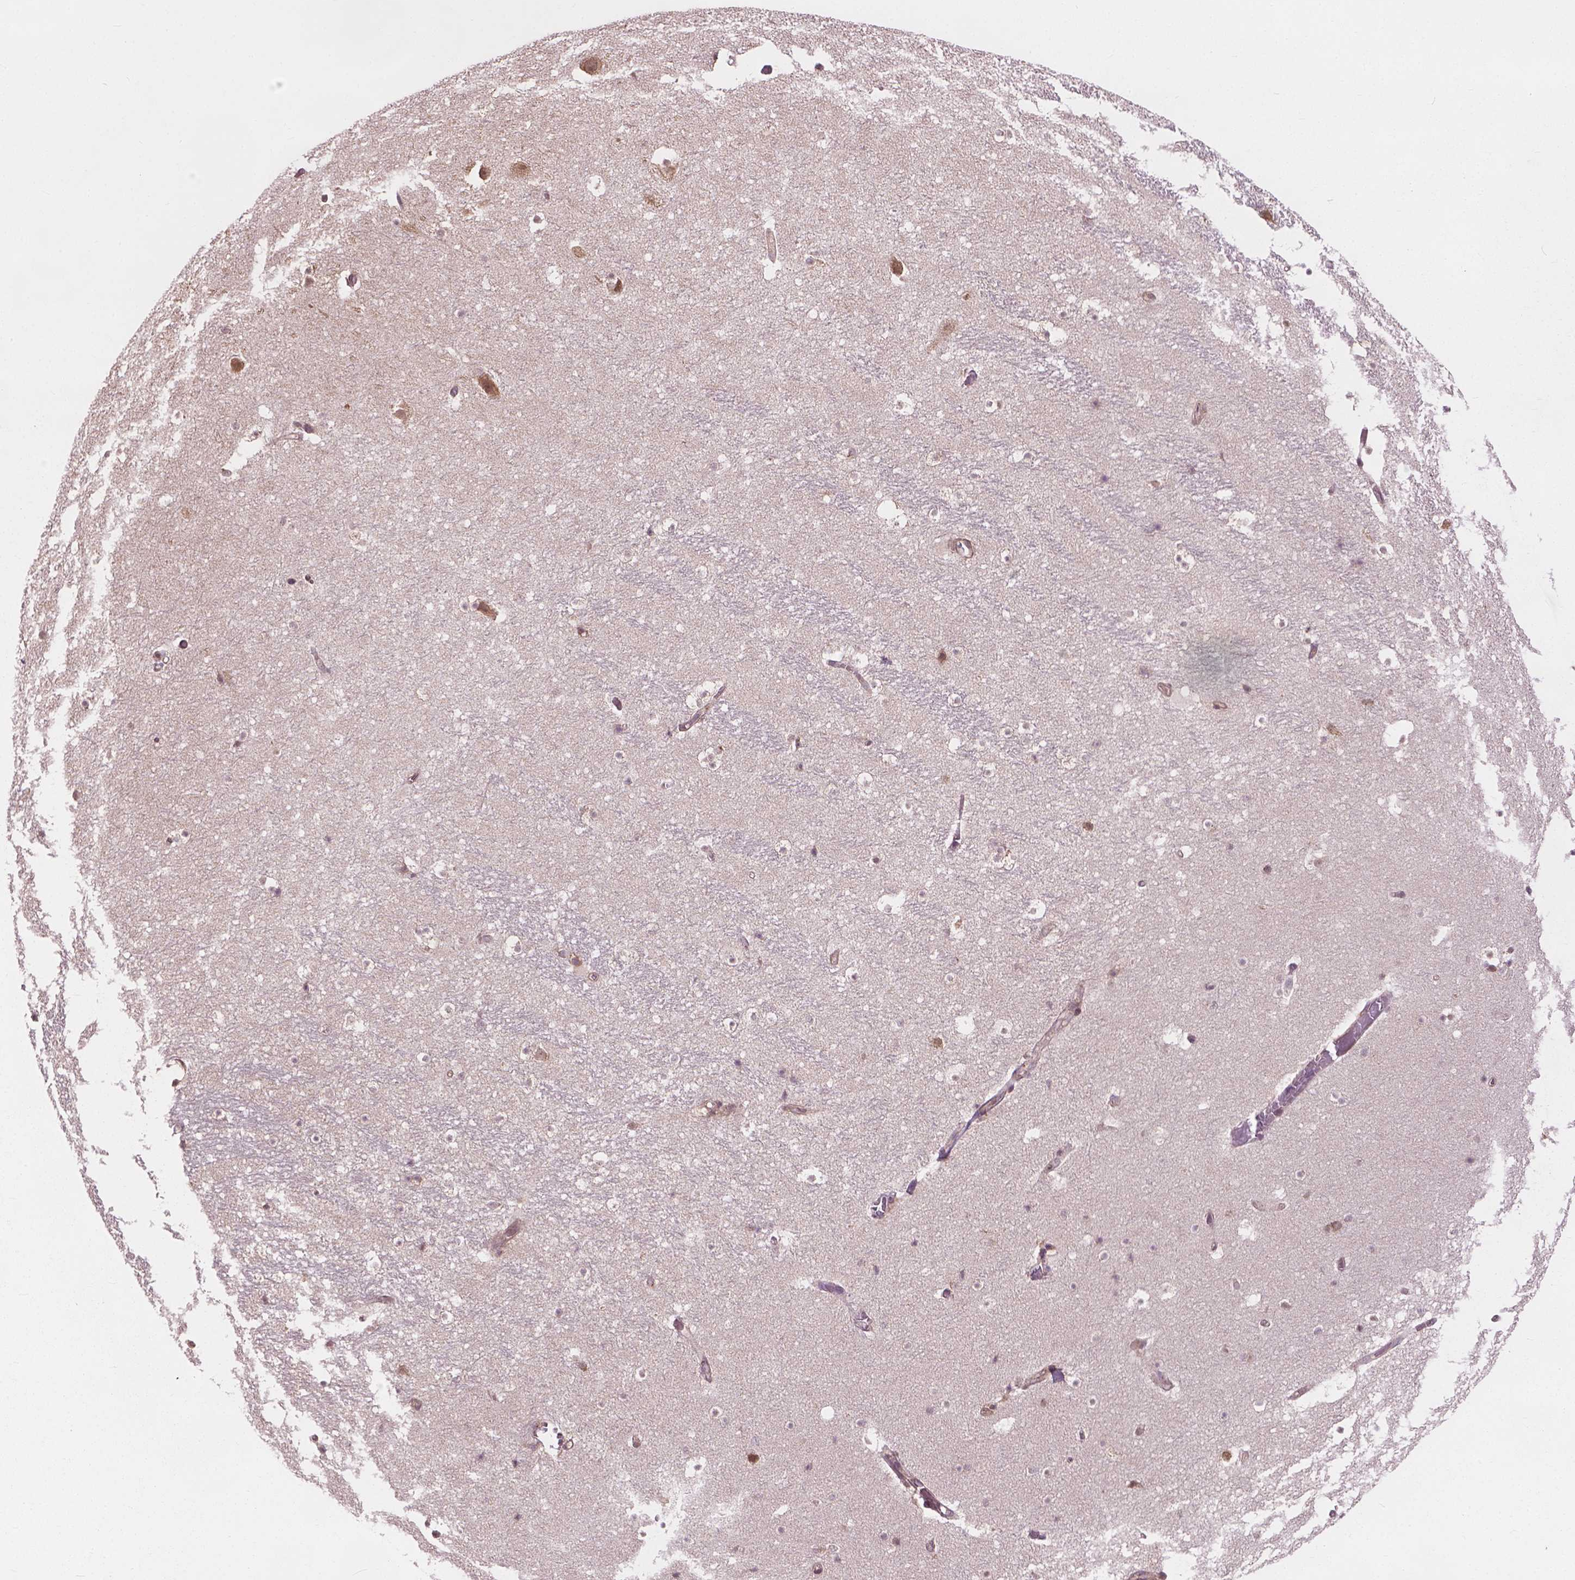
{"staining": {"intensity": "negative", "quantity": "none", "location": "none"}, "tissue": "hippocampus", "cell_type": "Glial cells", "image_type": "normal", "snomed": [{"axis": "morphology", "description": "Normal tissue, NOS"}, {"axis": "topography", "description": "Hippocampus"}], "caption": "DAB (3,3'-diaminobenzidine) immunohistochemical staining of normal human hippocampus displays no significant staining in glial cells.", "gene": "PPP1CB", "patient": {"sex": "male", "age": 26}}